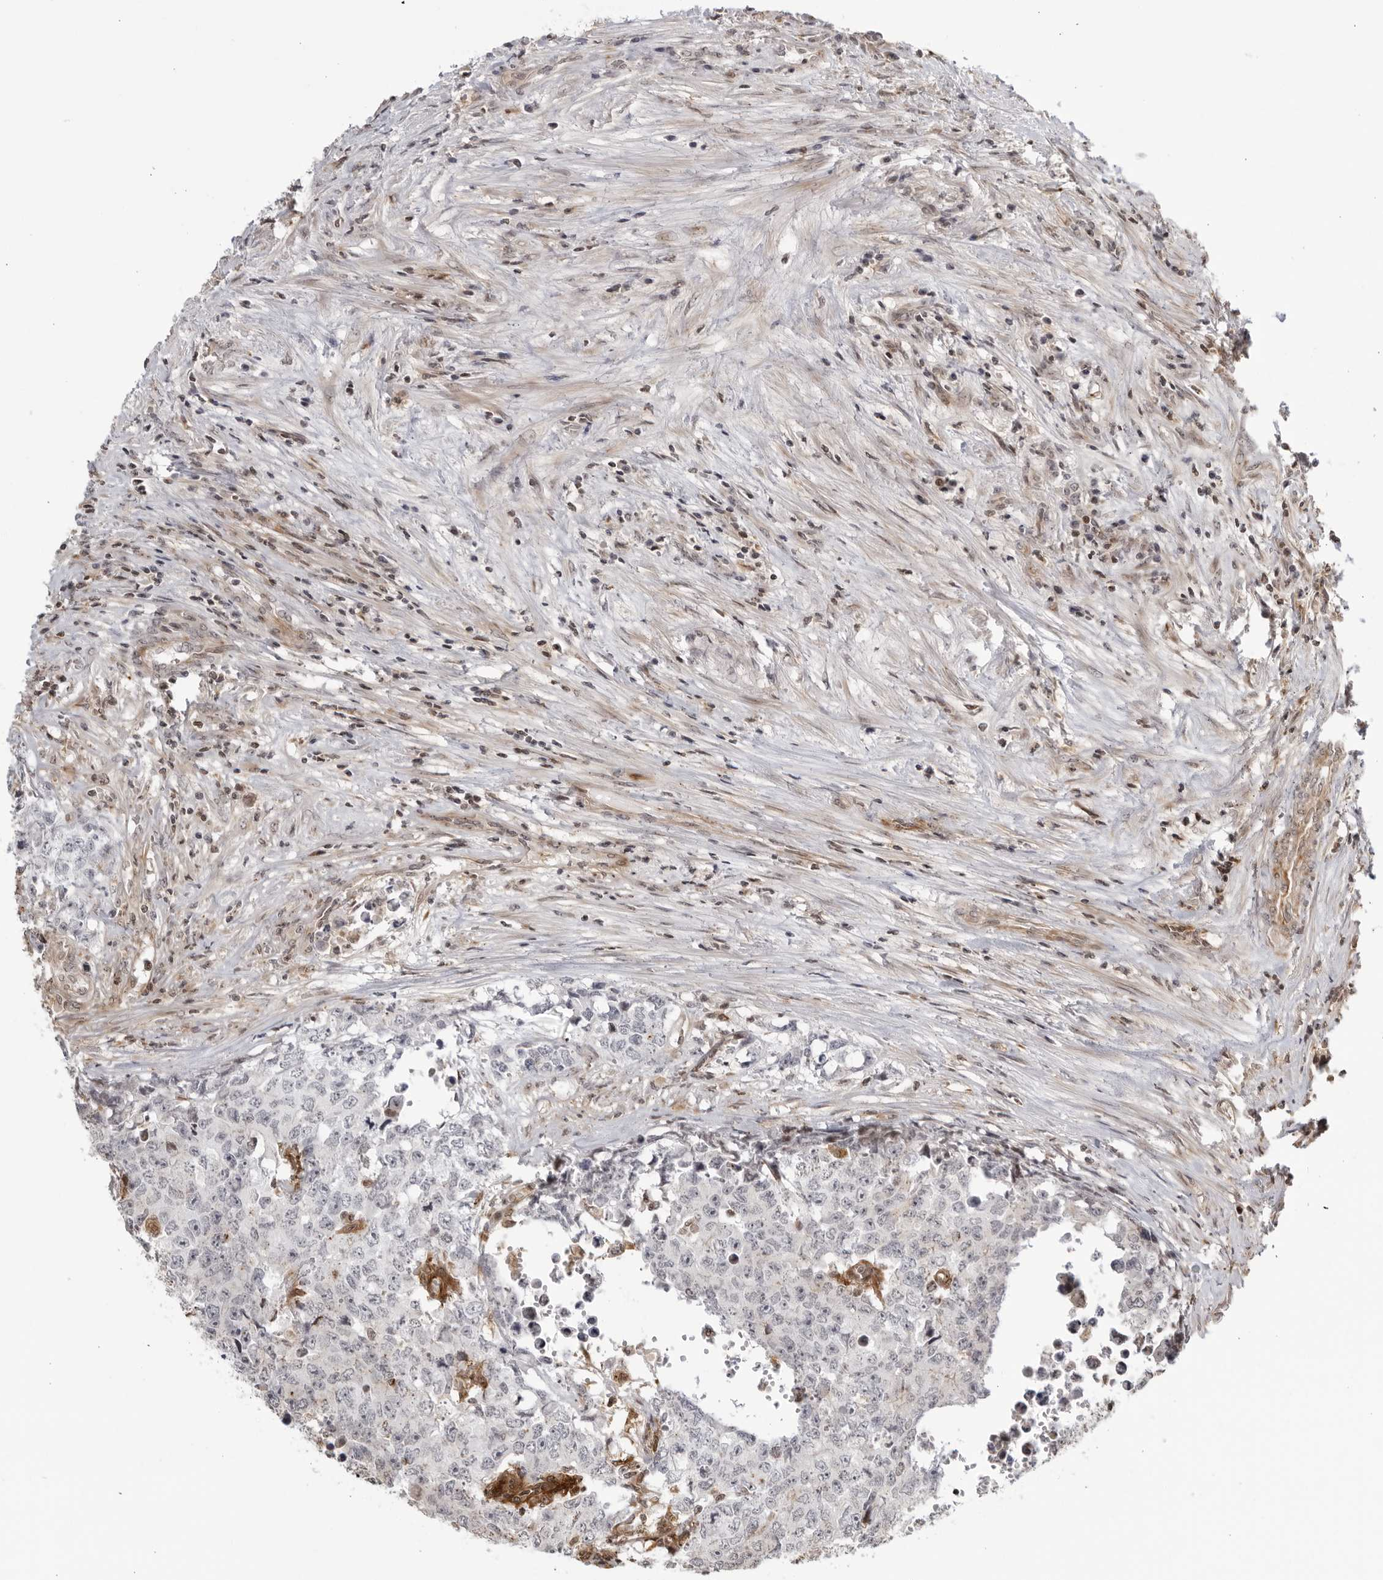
{"staining": {"intensity": "negative", "quantity": "none", "location": "none"}, "tissue": "testis cancer", "cell_type": "Tumor cells", "image_type": "cancer", "snomed": [{"axis": "morphology", "description": "Carcinoma, Embryonal, NOS"}, {"axis": "topography", "description": "Testis"}], "caption": "Micrograph shows no protein staining in tumor cells of testis cancer (embryonal carcinoma) tissue.", "gene": "TCF21", "patient": {"sex": "male", "age": 28}}